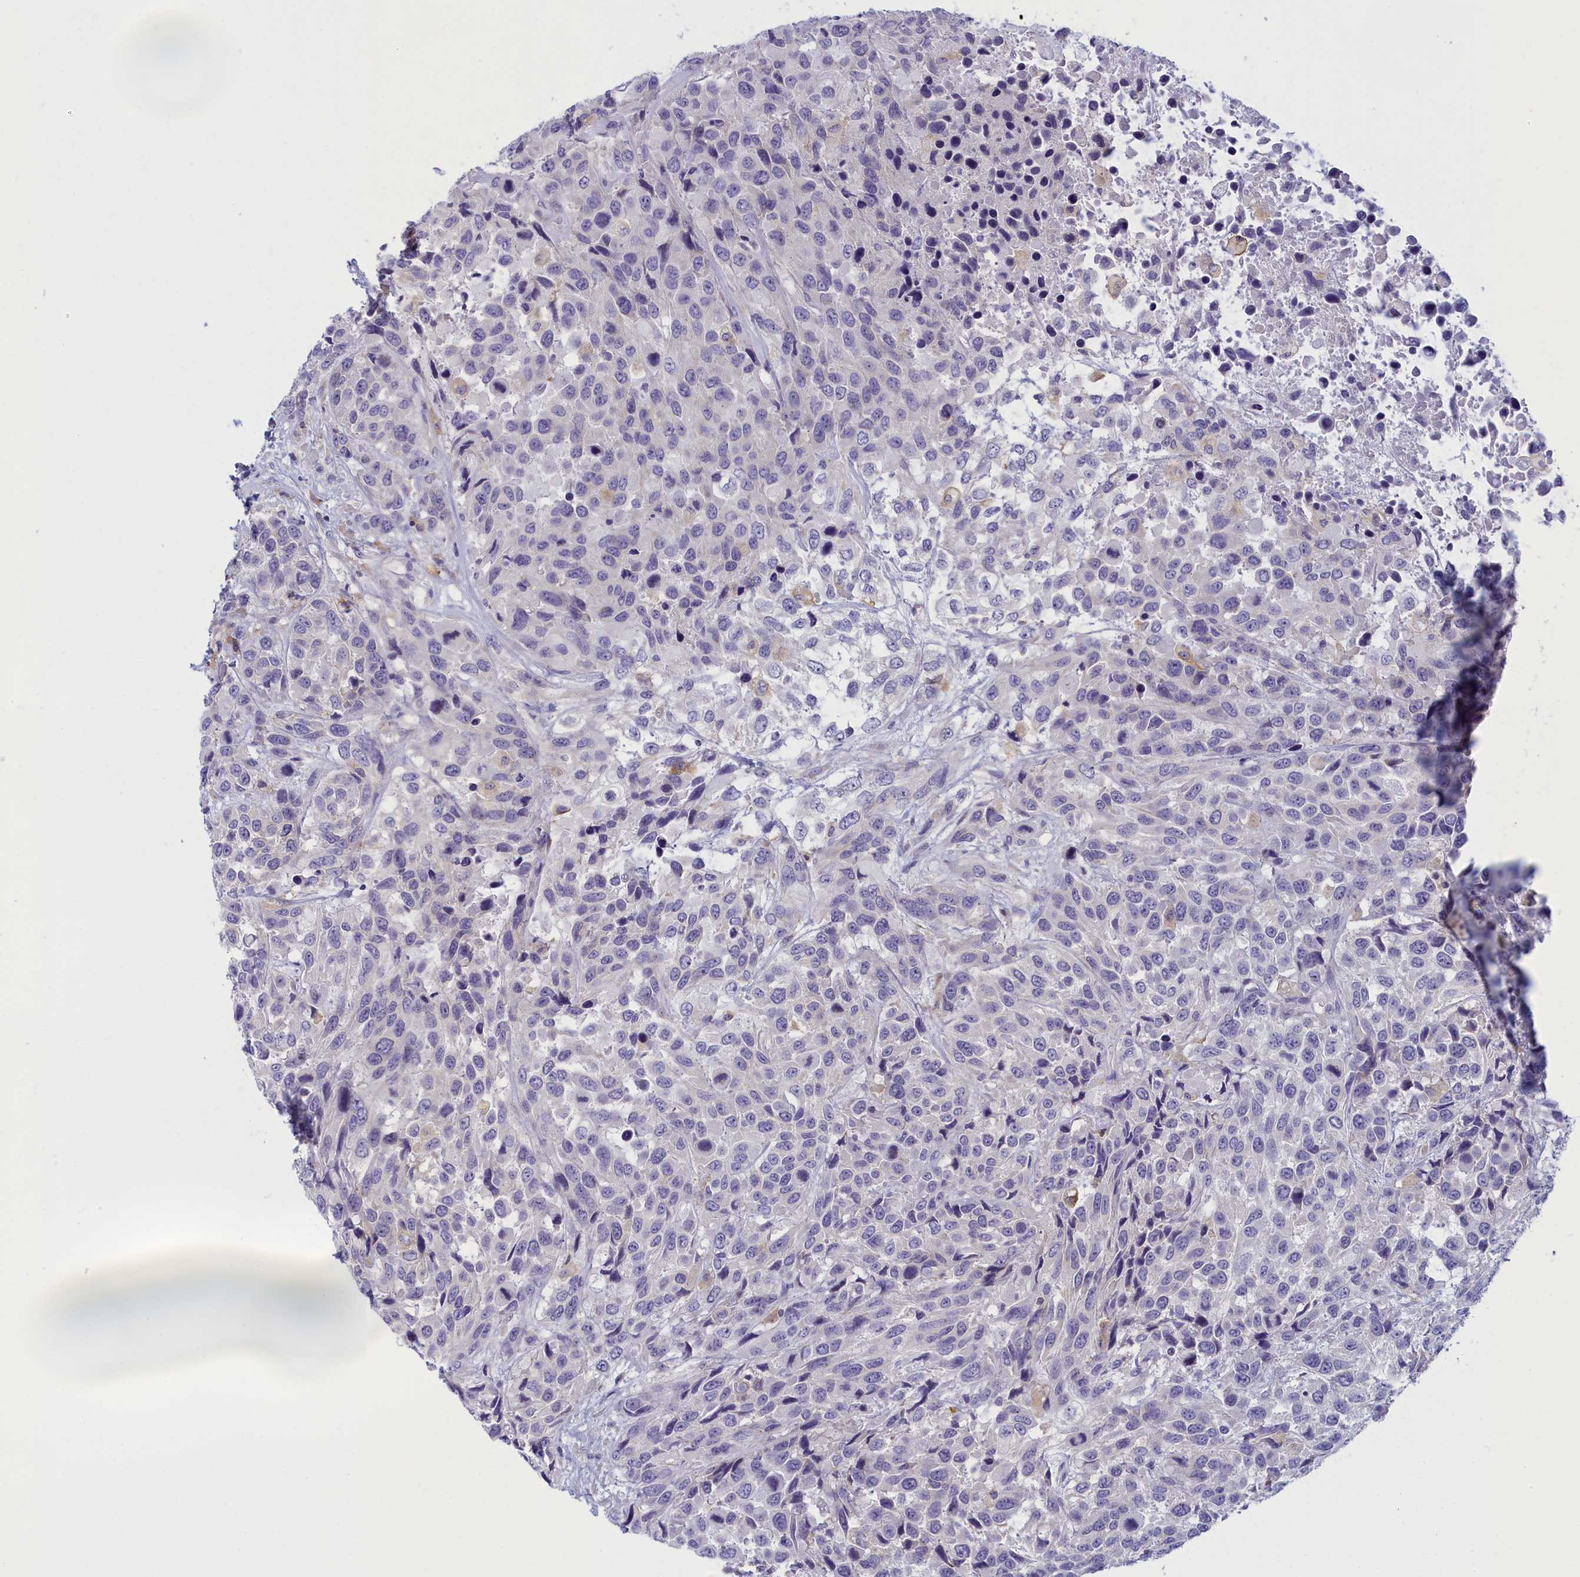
{"staining": {"intensity": "negative", "quantity": "none", "location": "none"}, "tissue": "urothelial cancer", "cell_type": "Tumor cells", "image_type": "cancer", "snomed": [{"axis": "morphology", "description": "Urothelial carcinoma, High grade"}, {"axis": "topography", "description": "Urinary bladder"}], "caption": "Urothelial cancer stained for a protein using immunohistochemistry exhibits no positivity tumor cells.", "gene": "NOL10", "patient": {"sex": "female", "age": 70}}